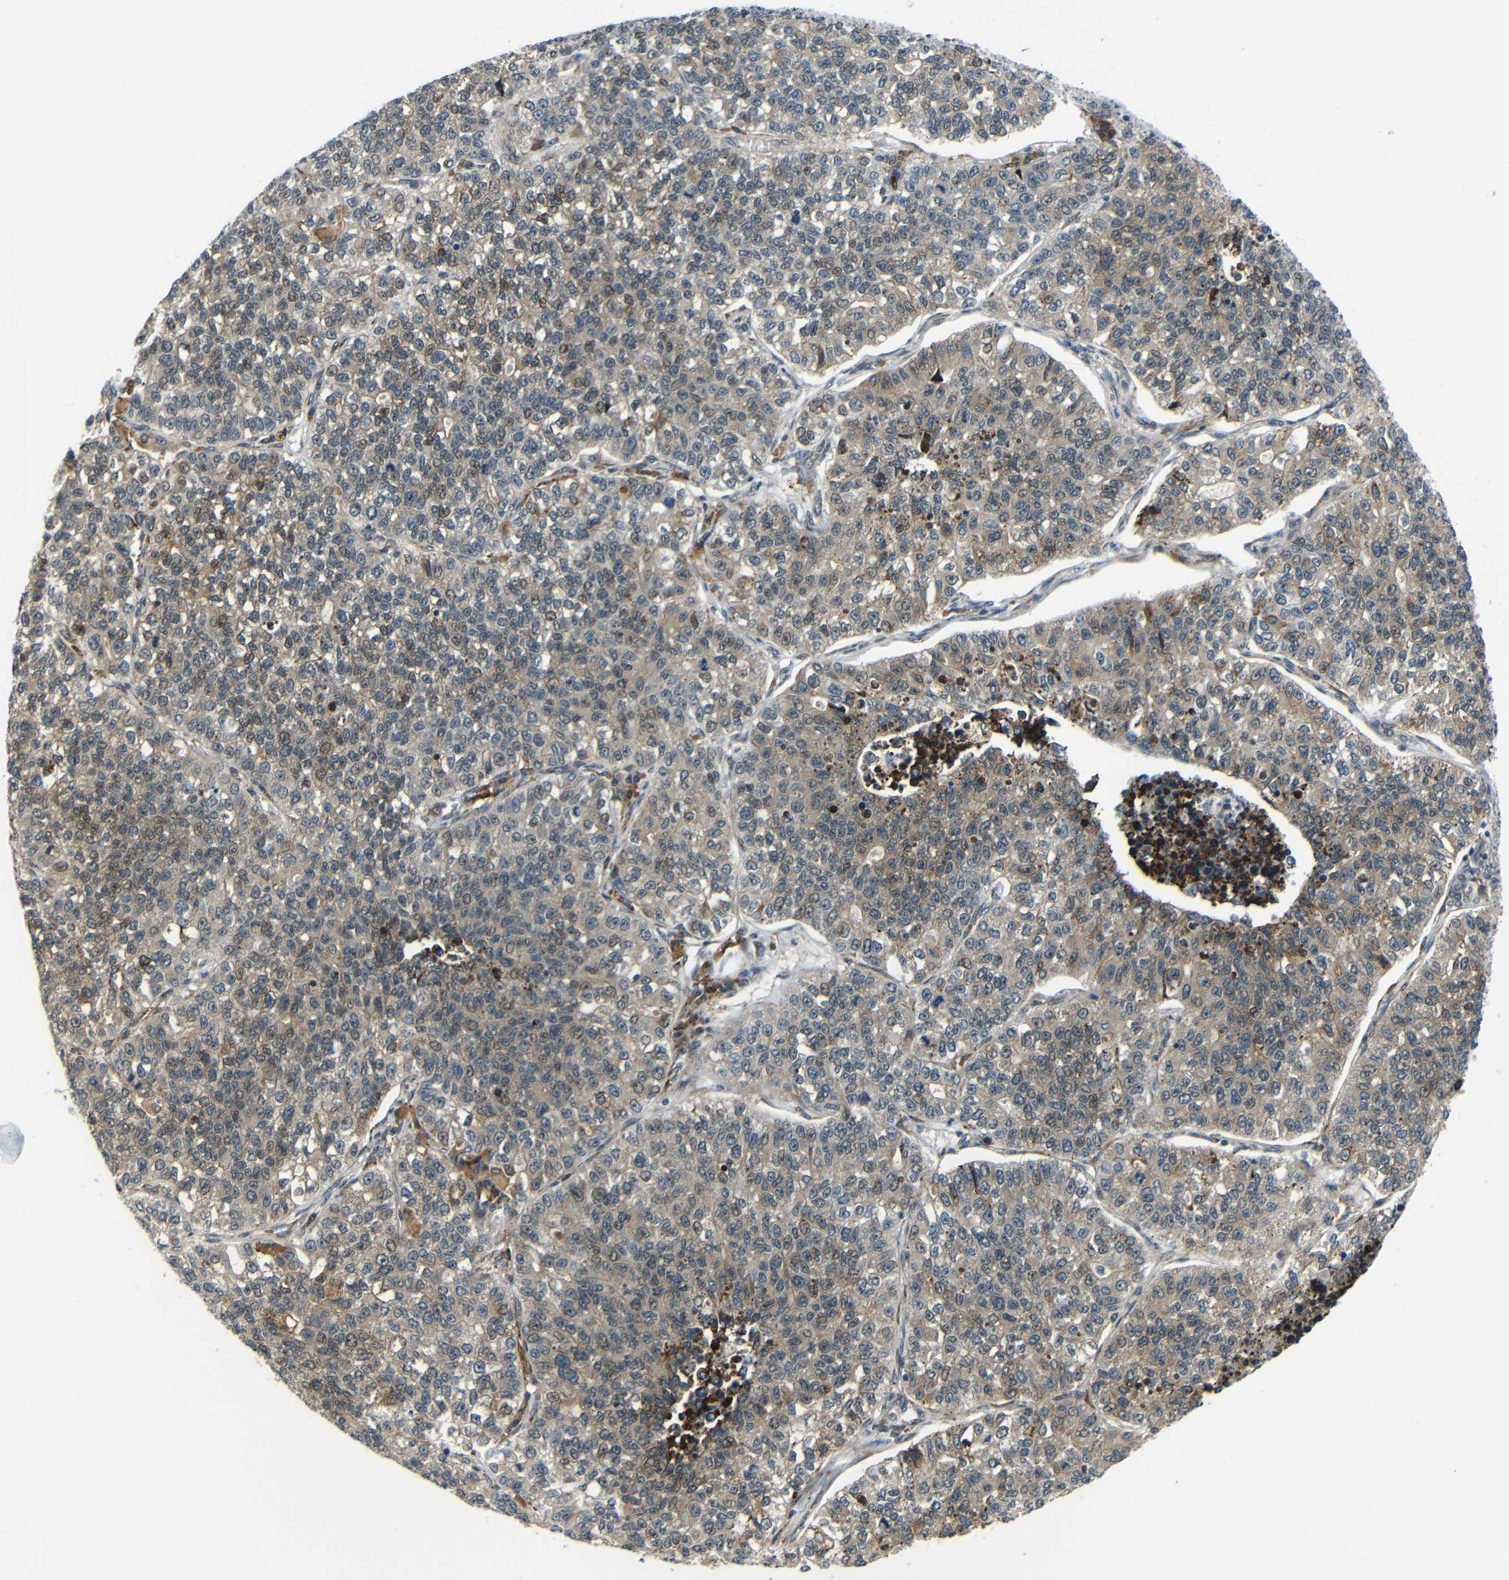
{"staining": {"intensity": "weak", "quantity": "25%-75%", "location": "cytoplasmic/membranous,nuclear"}, "tissue": "lung cancer", "cell_type": "Tumor cells", "image_type": "cancer", "snomed": [{"axis": "morphology", "description": "Adenocarcinoma, NOS"}, {"axis": "topography", "description": "Lung"}], "caption": "Tumor cells show low levels of weak cytoplasmic/membranous and nuclear positivity in about 25%-75% of cells in human lung cancer. Immunohistochemistry stains the protein of interest in brown and the nuclei are stained blue.", "gene": "SYDE1", "patient": {"sex": "male", "age": 49}}